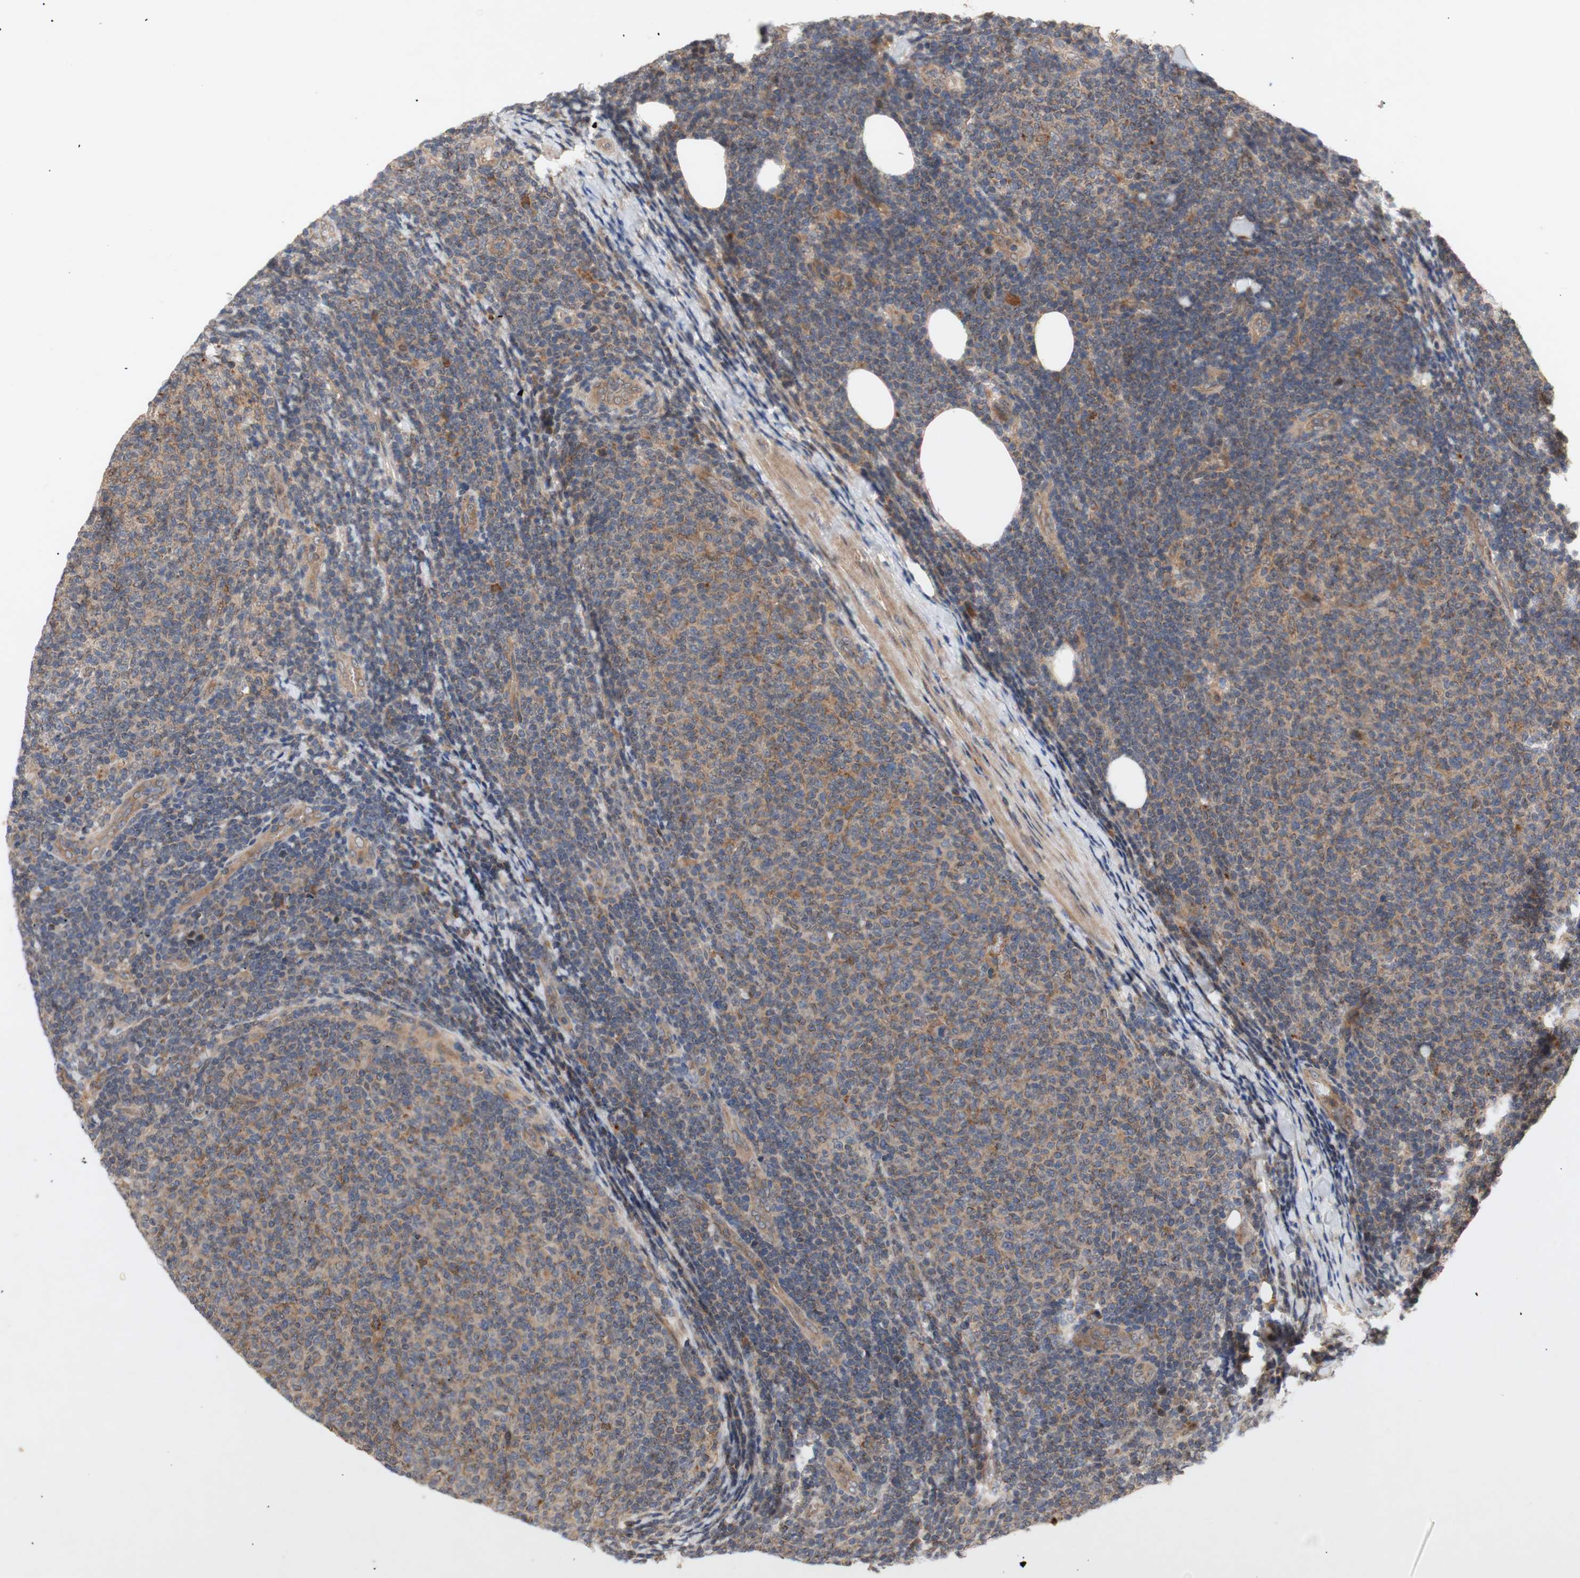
{"staining": {"intensity": "moderate", "quantity": ">75%", "location": "cytoplasmic/membranous"}, "tissue": "lymphoma", "cell_type": "Tumor cells", "image_type": "cancer", "snomed": [{"axis": "morphology", "description": "Malignant lymphoma, non-Hodgkin's type, Low grade"}, {"axis": "topography", "description": "Lymph node"}], "caption": "Immunohistochemistry (IHC) of low-grade malignant lymphoma, non-Hodgkin's type reveals medium levels of moderate cytoplasmic/membranous expression in approximately >75% of tumor cells. (DAB = brown stain, brightfield microscopy at high magnification).", "gene": "PKN1", "patient": {"sex": "male", "age": 66}}